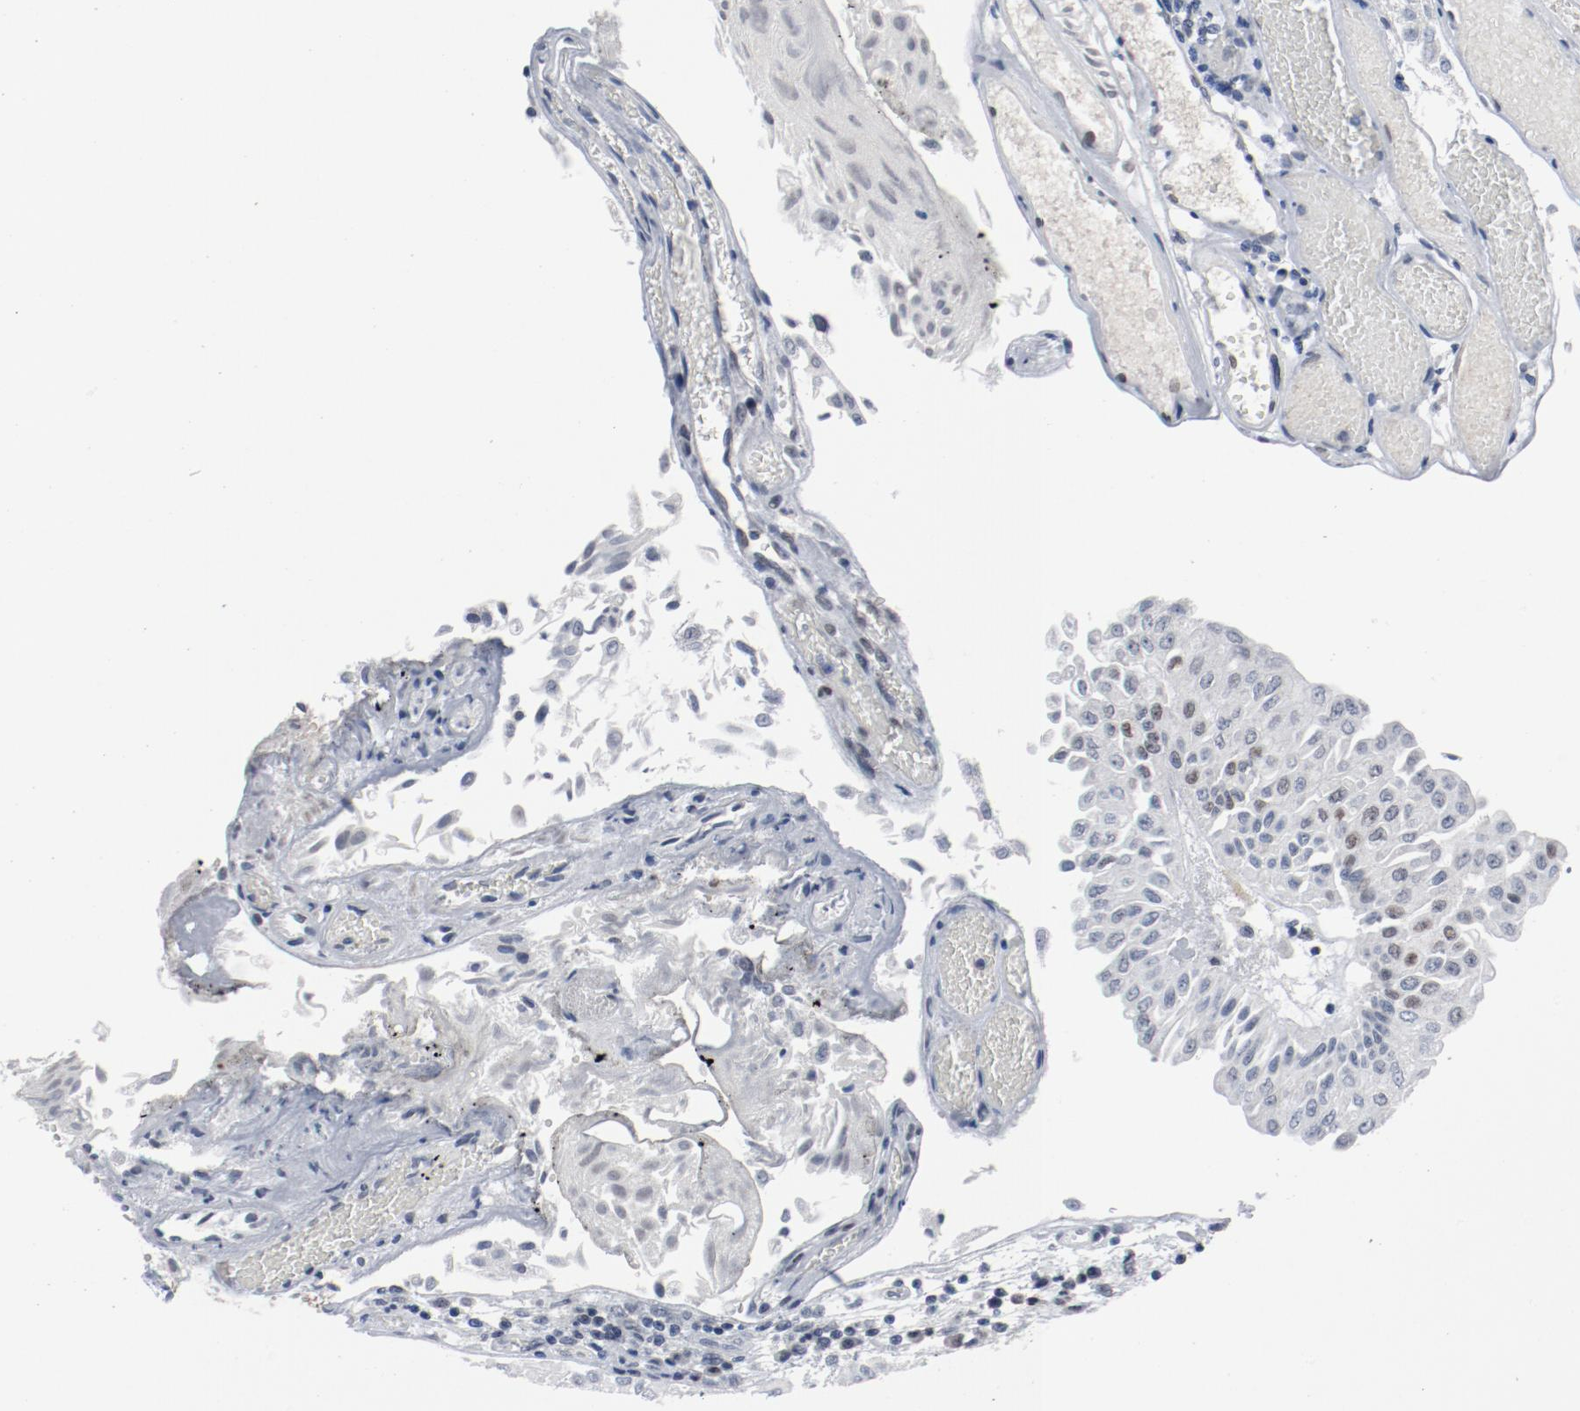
{"staining": {"intensity": "weak", "quantity": "<25%", "location": "nuclear"}, "tissue": "urothelial cancer", "cell_type": "Tumor cells", "image_type": "cancer", "snomed": [{"axis": "morphology", "description": "Urothelial carcinoma, Low grade"}, {"axis": "topography", "description": "Urinary bladder"}], "caption": "This is an immunohistochemistry histopathology image of urothelial carcinoma (low-grade). There is no staining in tumor cells.", "gene": "JMJD6", "patient": {"sex": "male", "age": 86}}